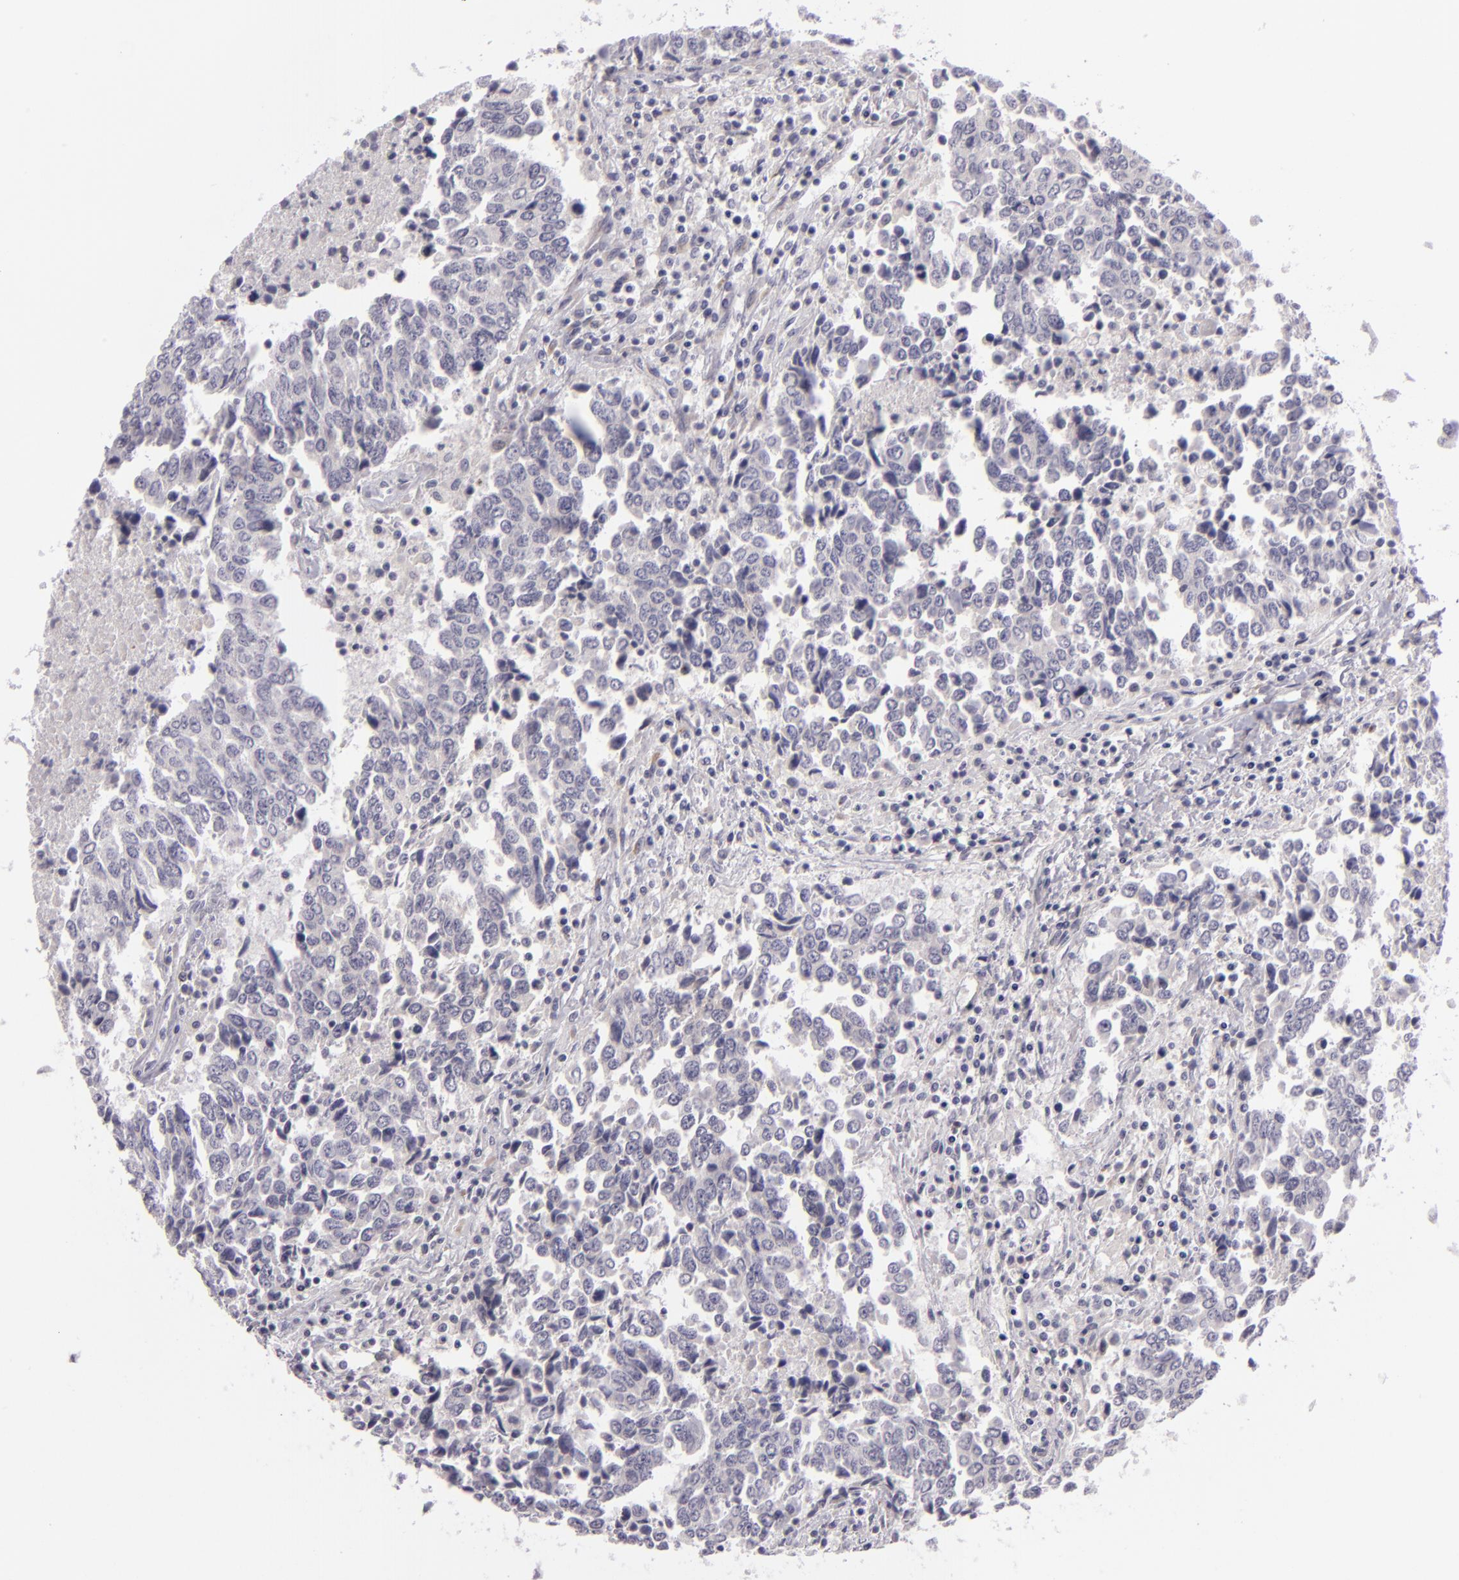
{"staining": {"intensity": "weak", "quantity": "<25%", "location": "cytoplasmic/membranous"}, "tissue": "urothelial cancer", "cell_type": "Tumor cells", "image_type": "cancer", "snomed": [{"axis": "morphology", "description": "Urothelial carcinoma, High grade"}, {"axis": "topography", "description": "Urinary bladder"}], "caption": "The photomicrograph reveals no significant positivity in tumor cells of high-grade urothelial carcinoma.", "gene": "EGFL6", "patient": {"sex": "male", "age": 86}}